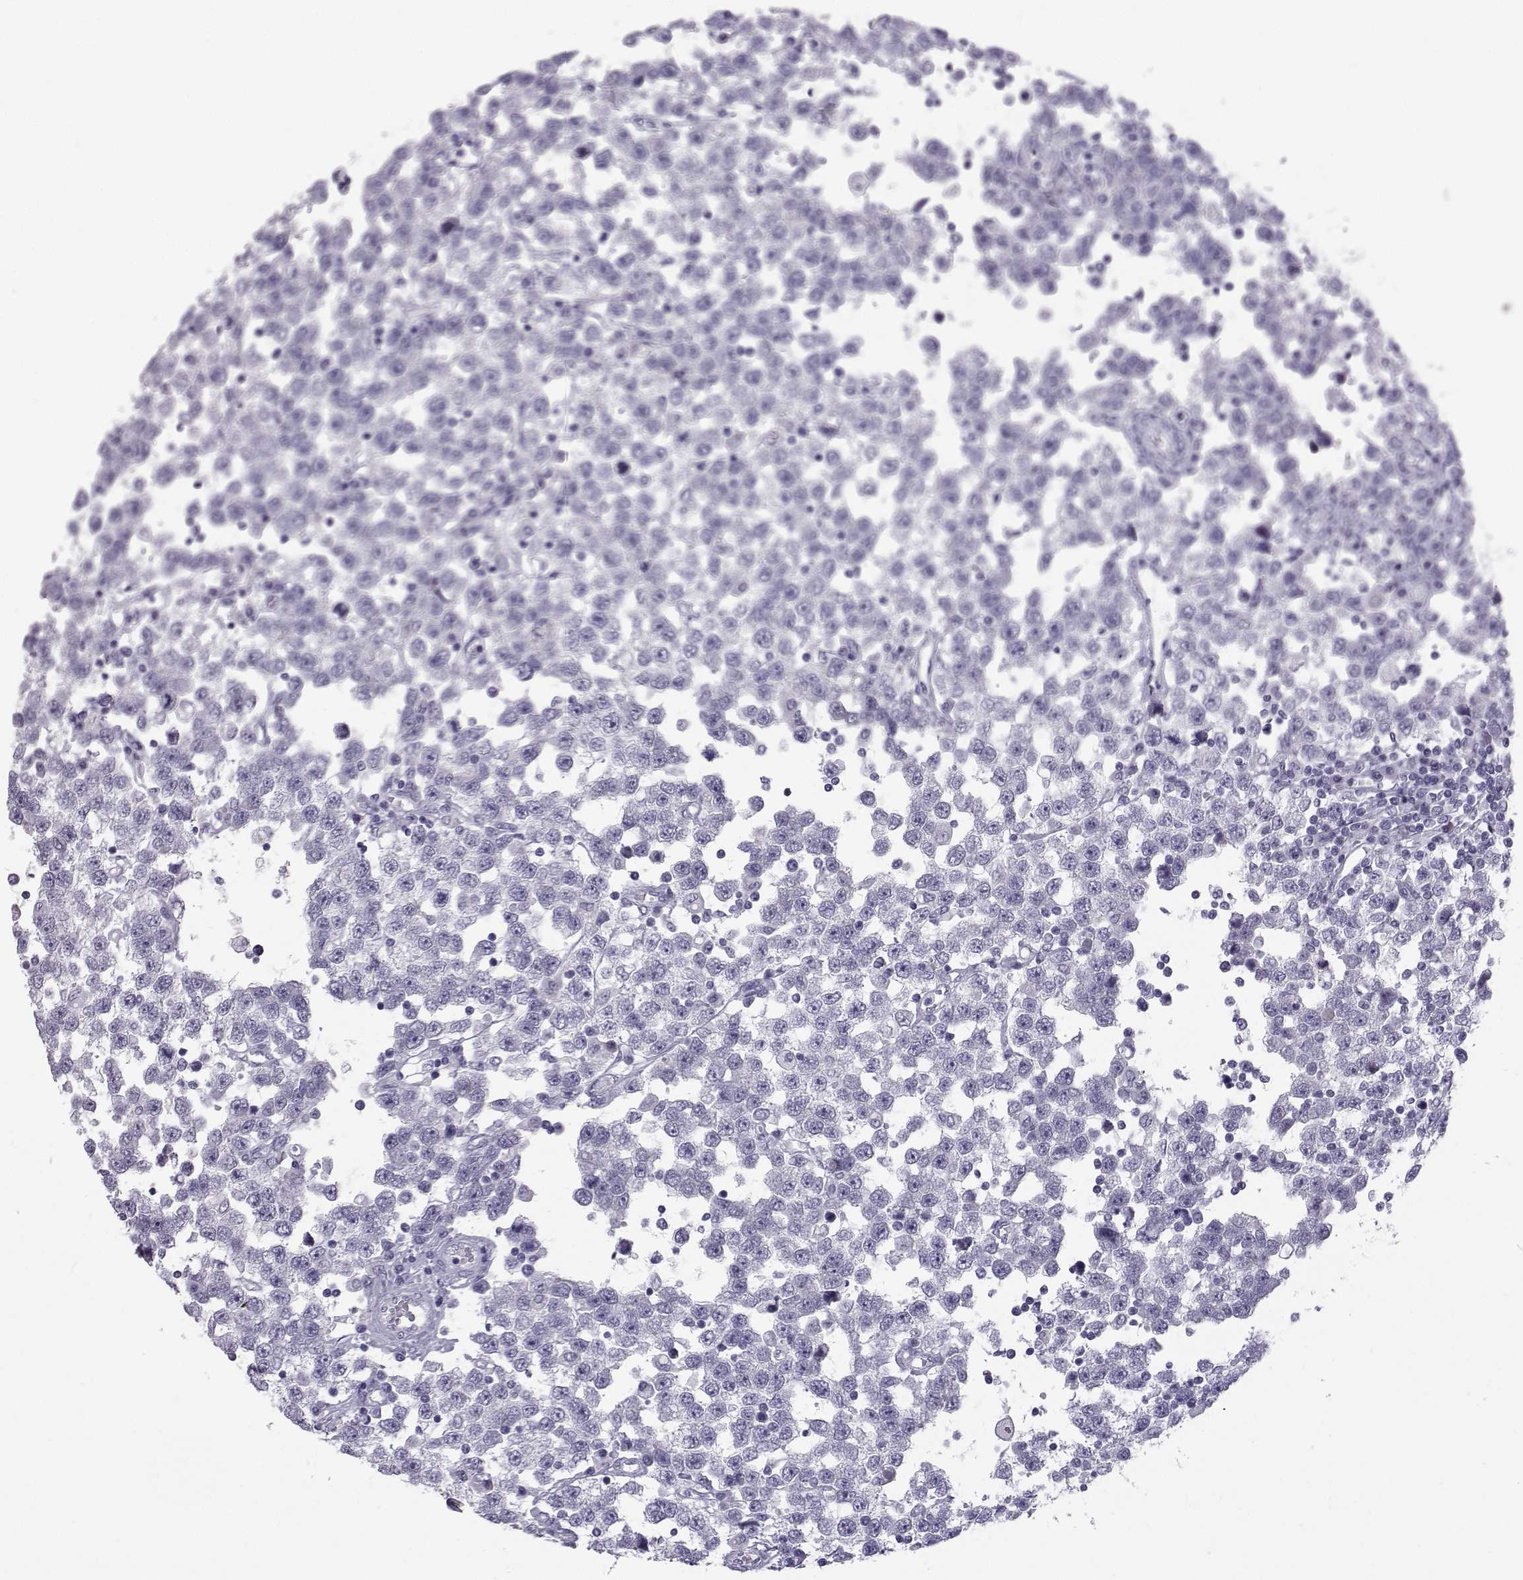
{"staining": {"intensity": "negative", "quantity": "none", "location": "none"}, "tissue": "testis cancer", "cell_type": "Tumor cells", "image_type": "cancer", "snomed": [{"axis": "morphology", "description": "Seminoma, NOS"}, {"axis": "topography", "description": "Testis"}], "caption": "Immunohistochemistry (IHC) micrograph of seminoma (testis) stained for a protein (brown), which shows no expression in tumor cells.", "gene": "DMRT3", "patient": {"sex": "male", "age": 34}}